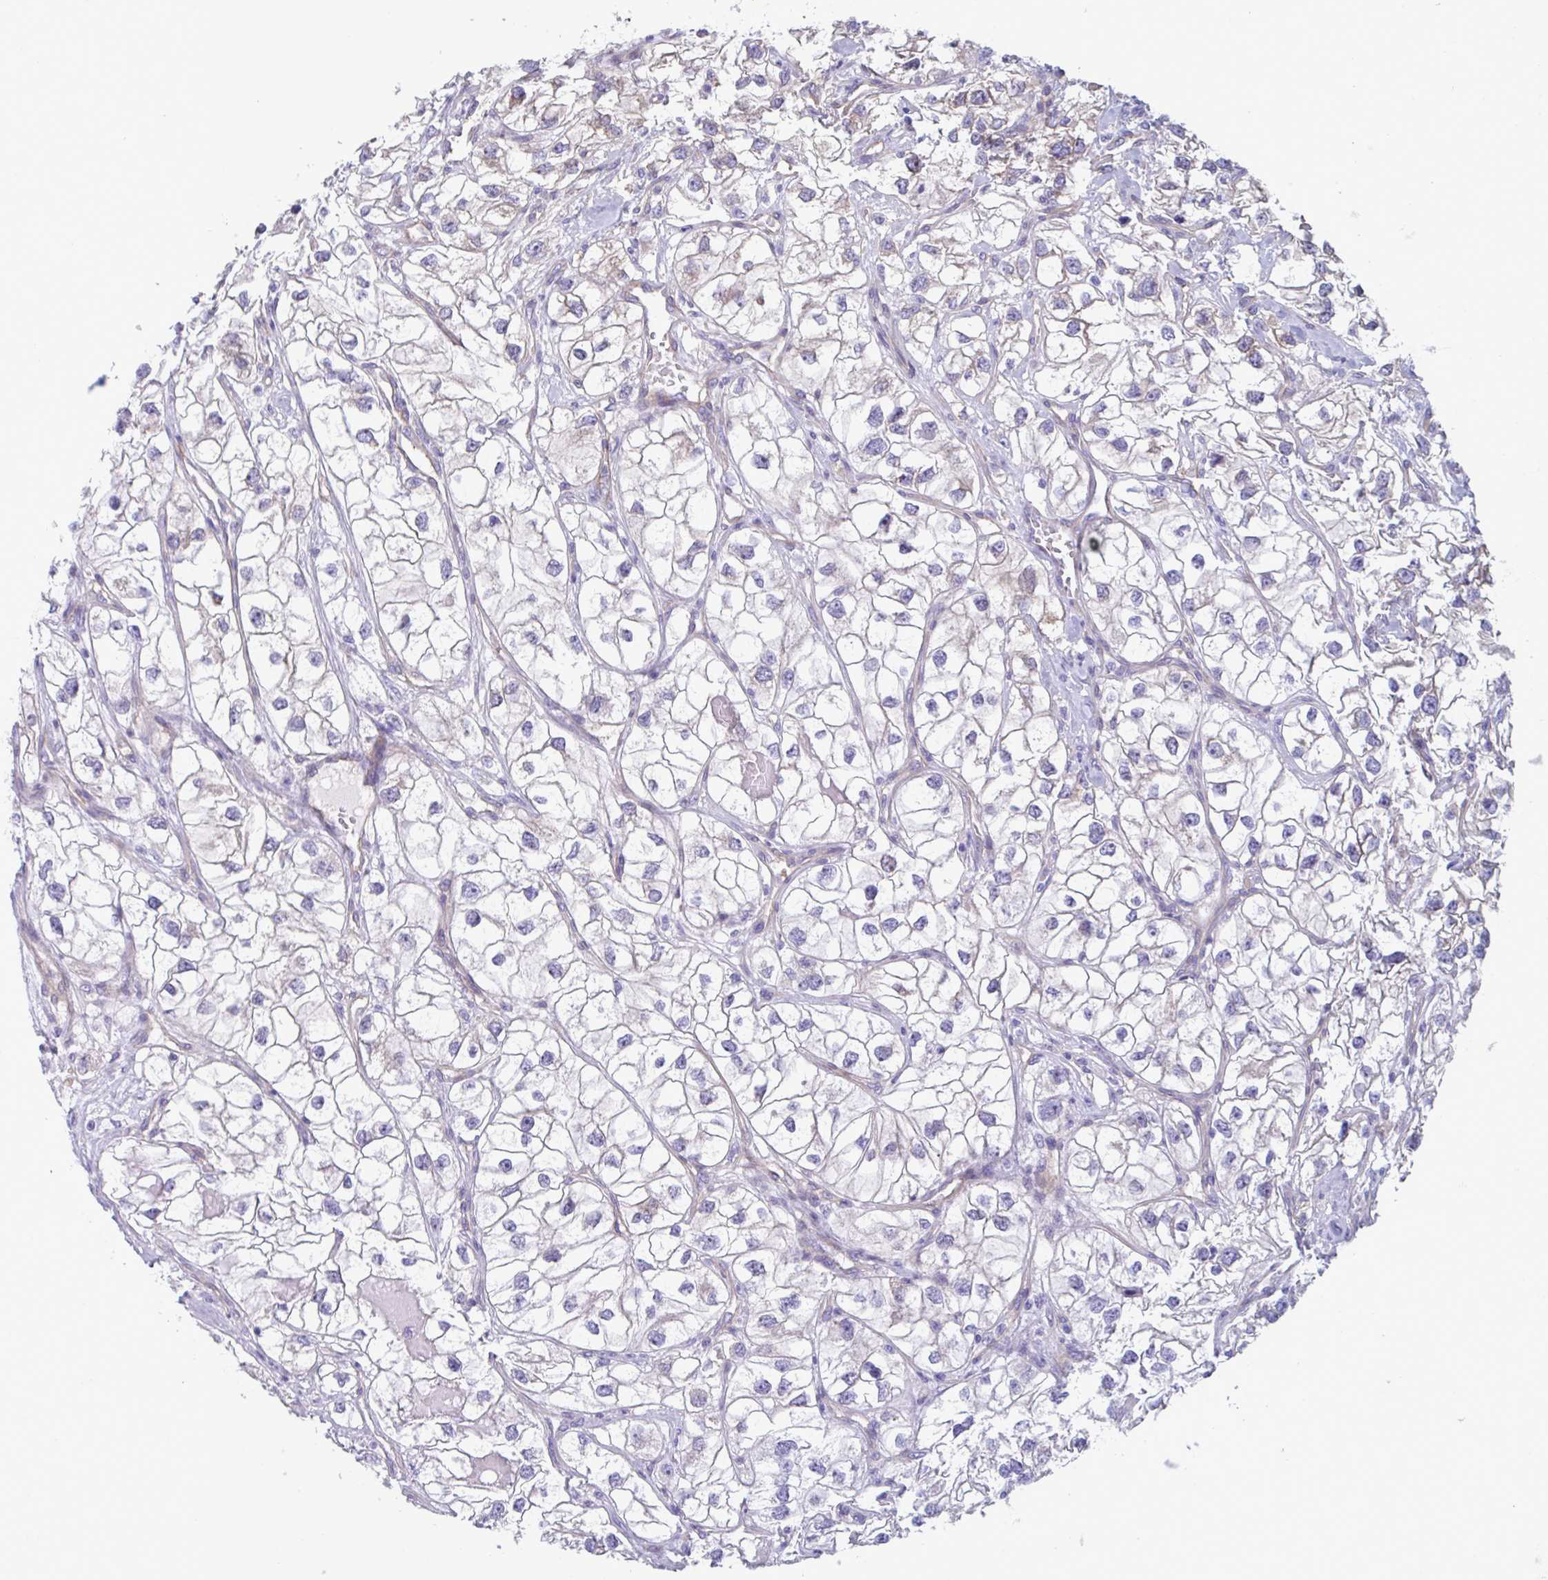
{"staining": {"intensity": "weak", "quantity": "<25%", "location": "cytoplasmic/membranous"}, "tissue": "renal cancer", "cell_type": "Tumor cells", "image_type": "cancer", "snomed": [{"axis": "morphology", "description": "Adenocarcinoma, NOS"}, {"axis": "topography", "description": "Kidney"}], "caption": "Immunohistochemical staining of human renal adenocarcinoma reveals no significant expression in tumor cells.", "gene": "LPIN3", "patient": {"sex": "male", "age": 59}}